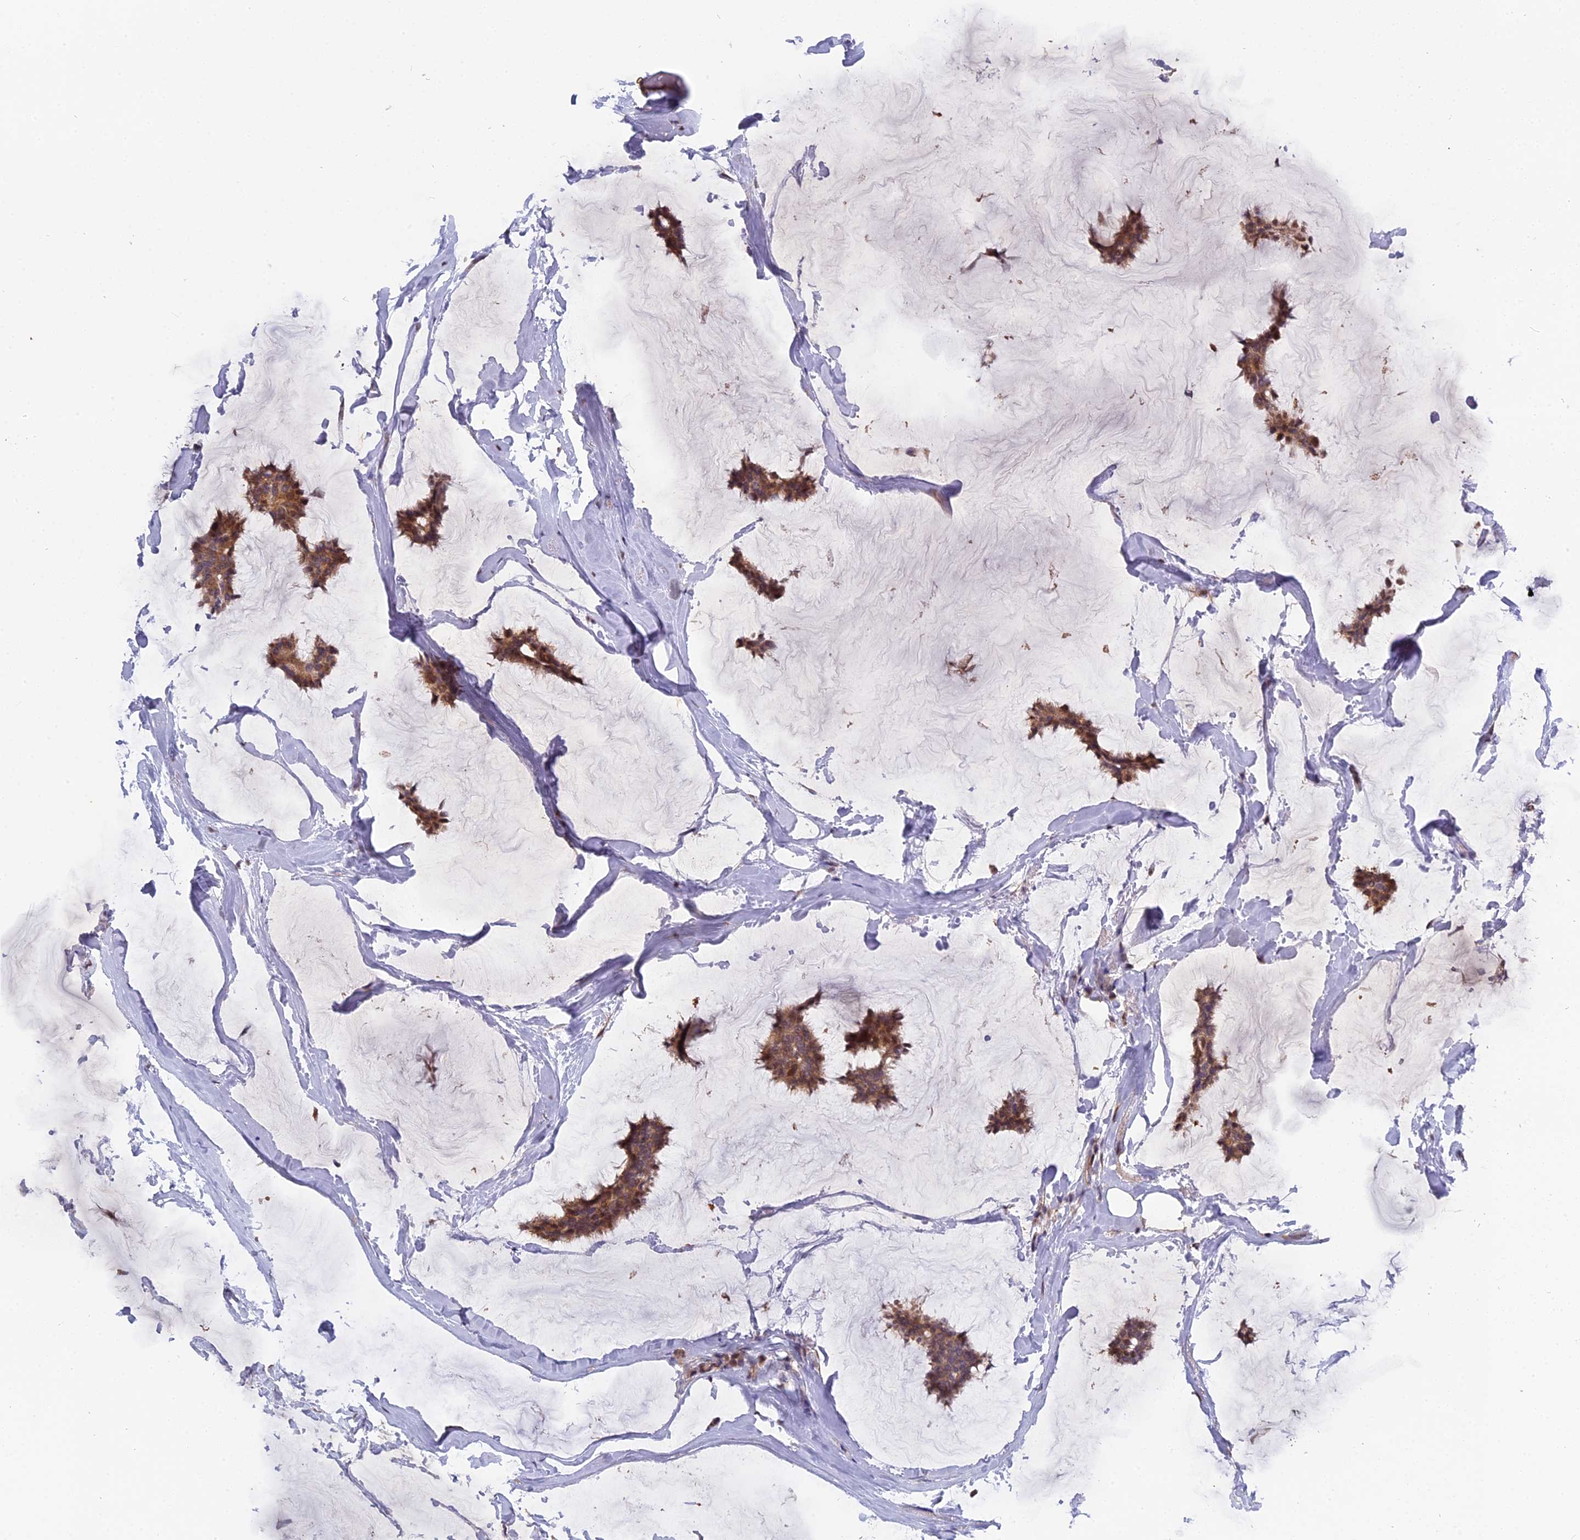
{"staining": {"intensity": "moderate", "quantity": ">75%", "location": "cytoplasmic/membranous"}, "tissue": "breast cancer", "cell_type": "Tumor cells", "image_type": "cancer", "snomed": [{"axis": "morphology", "description": "Duct carcinoma"}, {"axis": "topography", "description": "Breast"}], "caption": "A micrograph of human invasive ductal carcinoma (breast) stained for a protein demonstrates moderate cytoplasmic/membranous brown staining in tumor cells.", "gene": "PYGO1", "patient": {"sex": "female", "age": 93}}